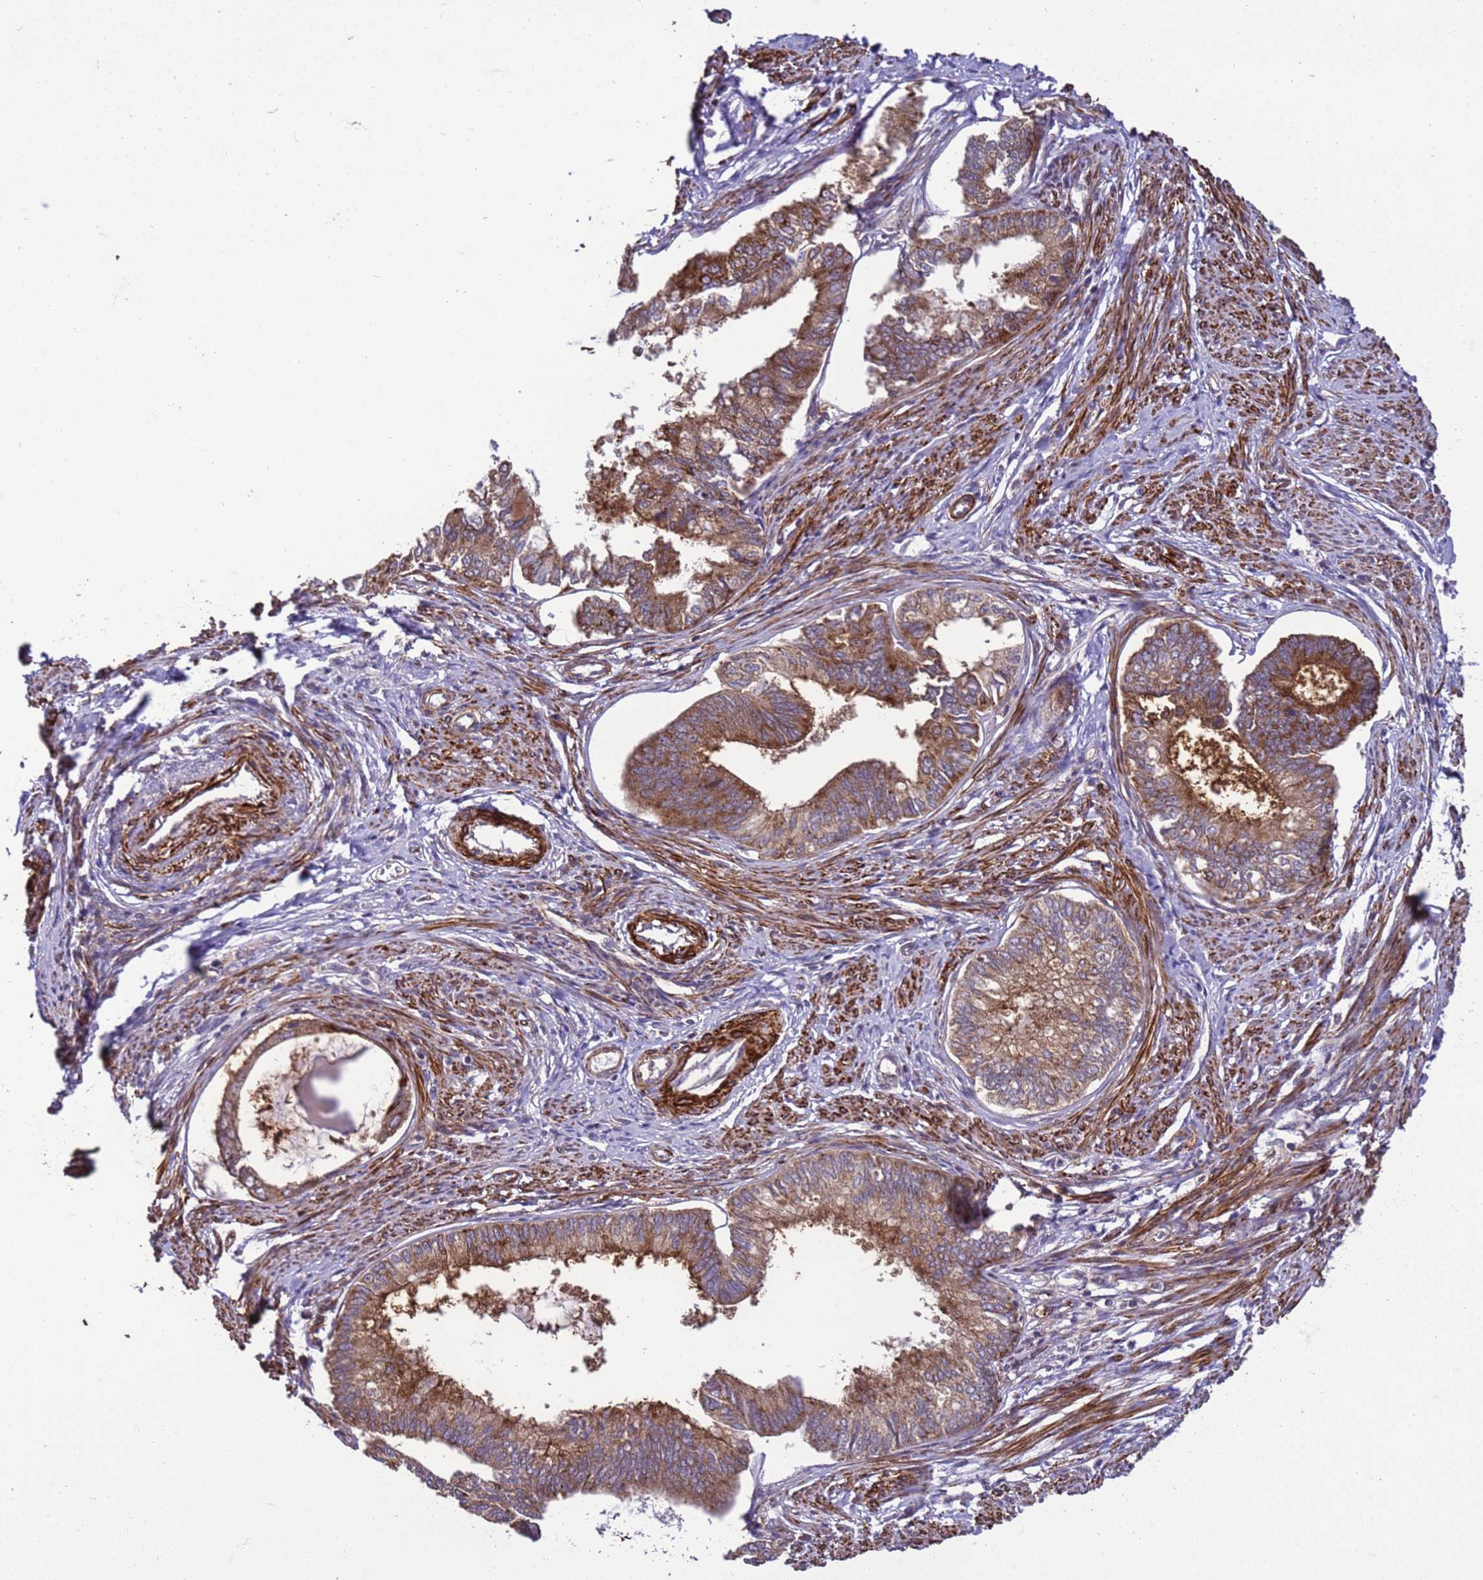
{"staining": {"intensity": "moderate", "quantity": ">75%", "location": "cytoplasmic/membranous"}, "tissue": "endometrial cancer", "cell_type": "Tumor cells", "image_type": "cancer", "snomed": [{"axis": "morphology", "description": "Adenocarcinoma, NOS"}, {"axis": "topography", "description": "Endometrium"}], "caption": "Protein staining of endometrial cancer (adenocarcinoma) tissue demonstrates moderate cytoplasmic/membranous expression in about >75% of tumor cells.", "gene": "GEN1", "patient": {"sex": "female", "age": 86}}